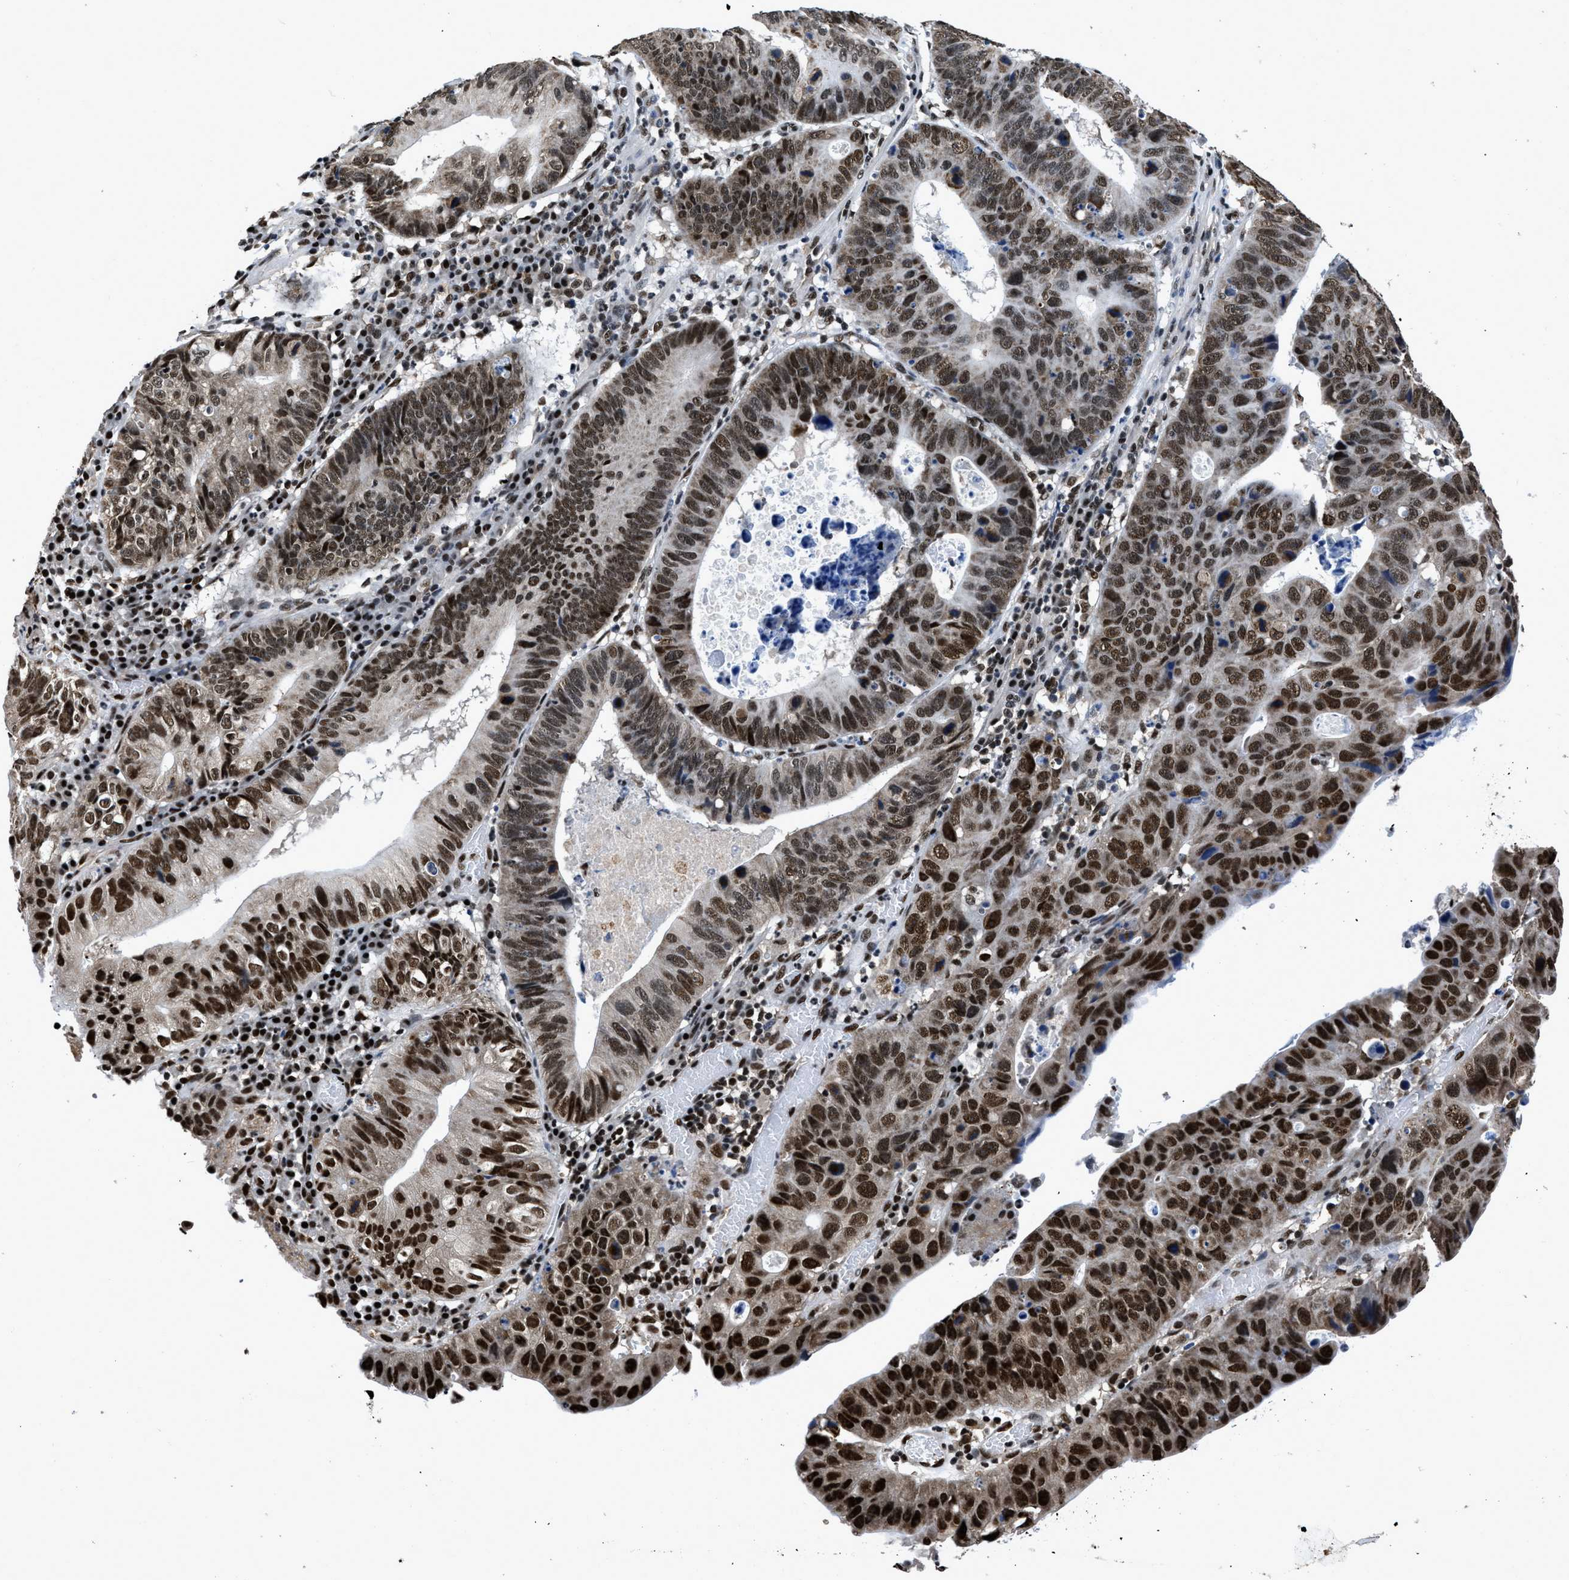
{"staining": {"intensity": "strong", "quantity": ">75%", "location": "nuclear"}, "tissue": "stomach cancer", "cell_type": "Tumor cells", "image_type": "cancer", "snomed": [{"axis": "morphology", "description": "Adenocarcinoma, NOS"}, {"axis": "topography", "description": "Stomach"}], "caption": "Immunohistochemistry (IHC) of human stomach cancer (adenocarcinoma) displays high levels of strong nuclear staining in approximately >75% of tumor cells.", "gene": "HNRNPH2", "patient": {"sex": "male", "age": 59}}